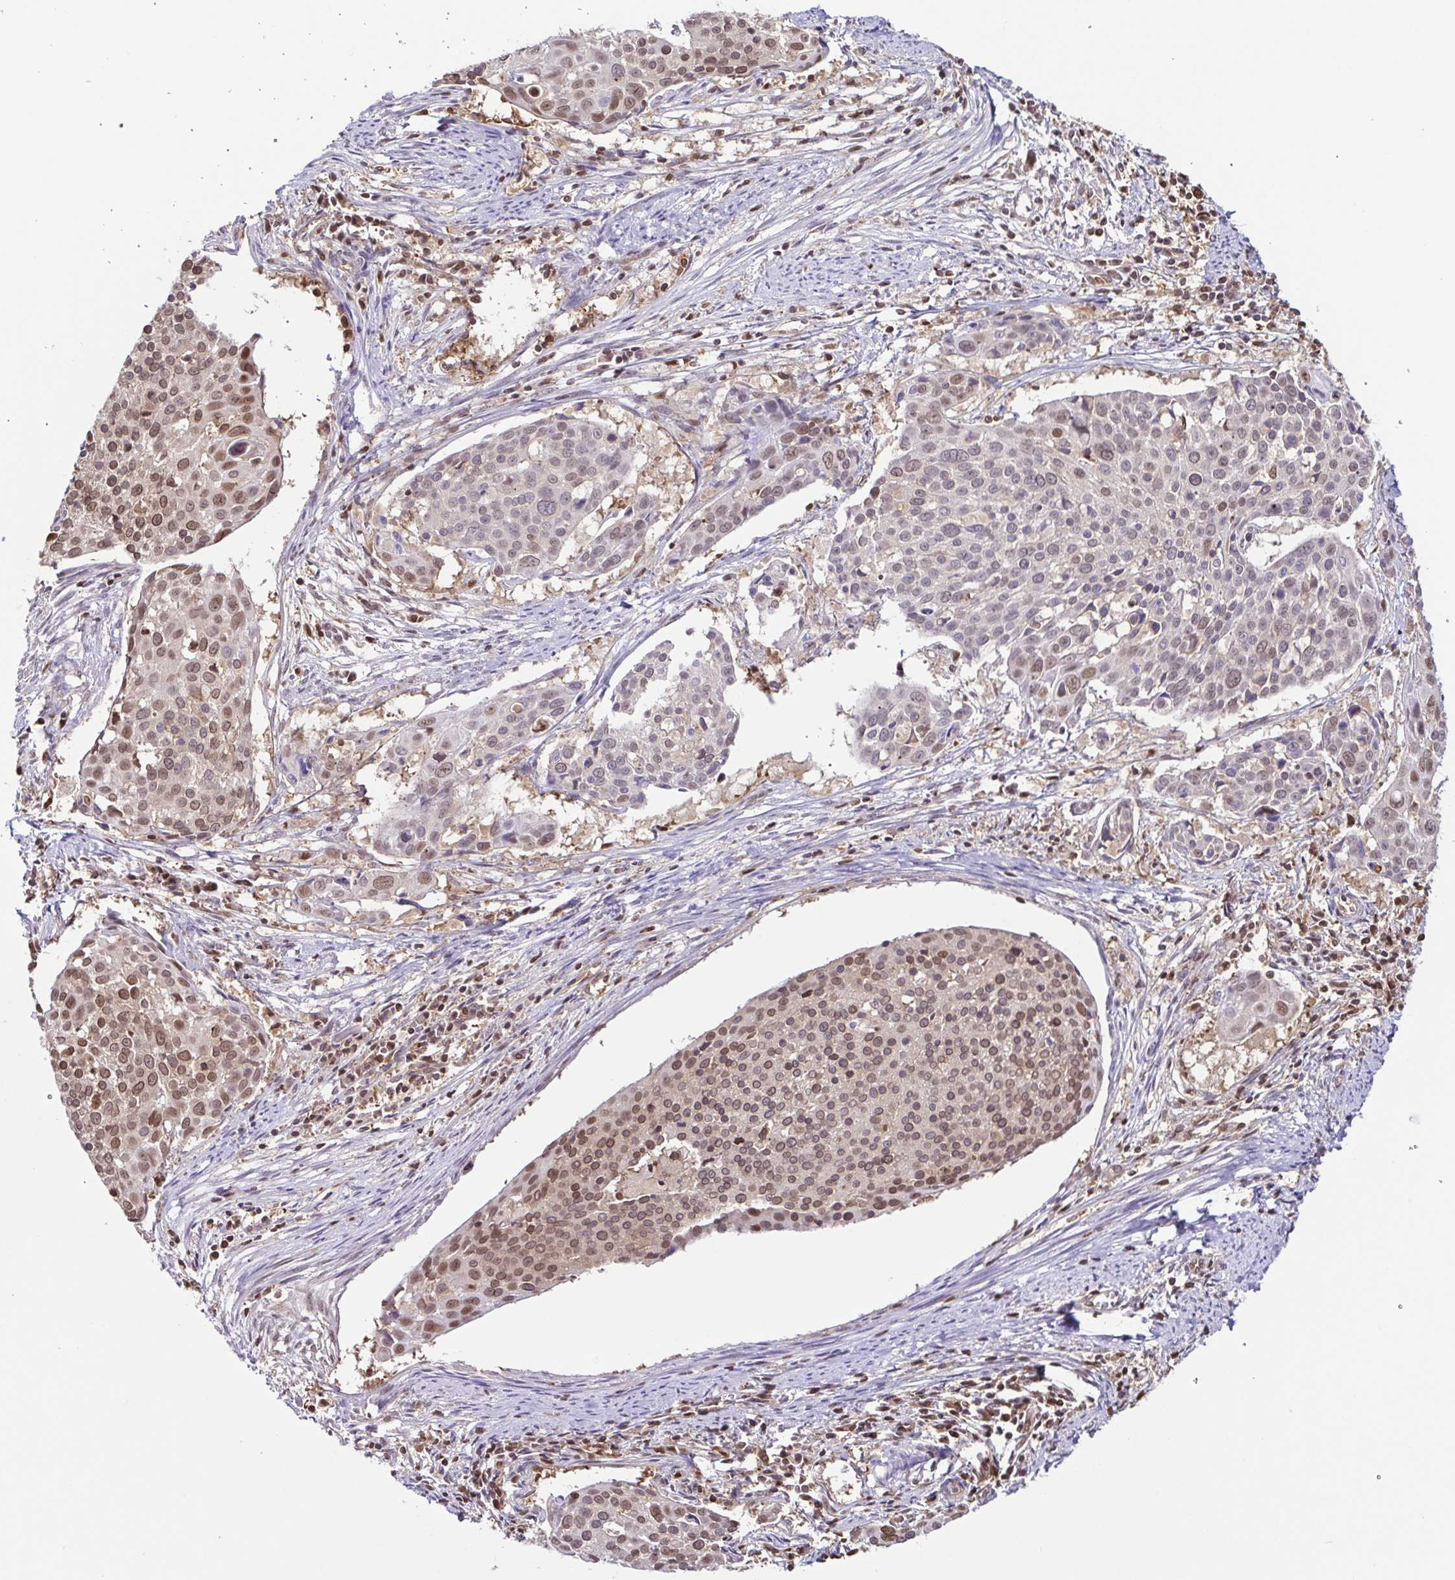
{"staining": {"intensity": "moderate", "quantity": "25%-75%", "location": "nuclear"}, "tissue": "cervical cancer", "cell_type": "Tumor cells", "image_type": "cancer", "snomed": [{"axis": "morphology", "description": "Squamous cell carcinoma, NOS"}, {"axis": "topography", "description": "Cervix"}], "caption": "Squamous cell carcinoma (cervical) stained with immunohistochemistry (IHC) displays moderate nuclear positivity in approximately 25%-75% of tumor cells.", "gene": "PSMB9", "patient": {"sex": "female", "age": 39}}